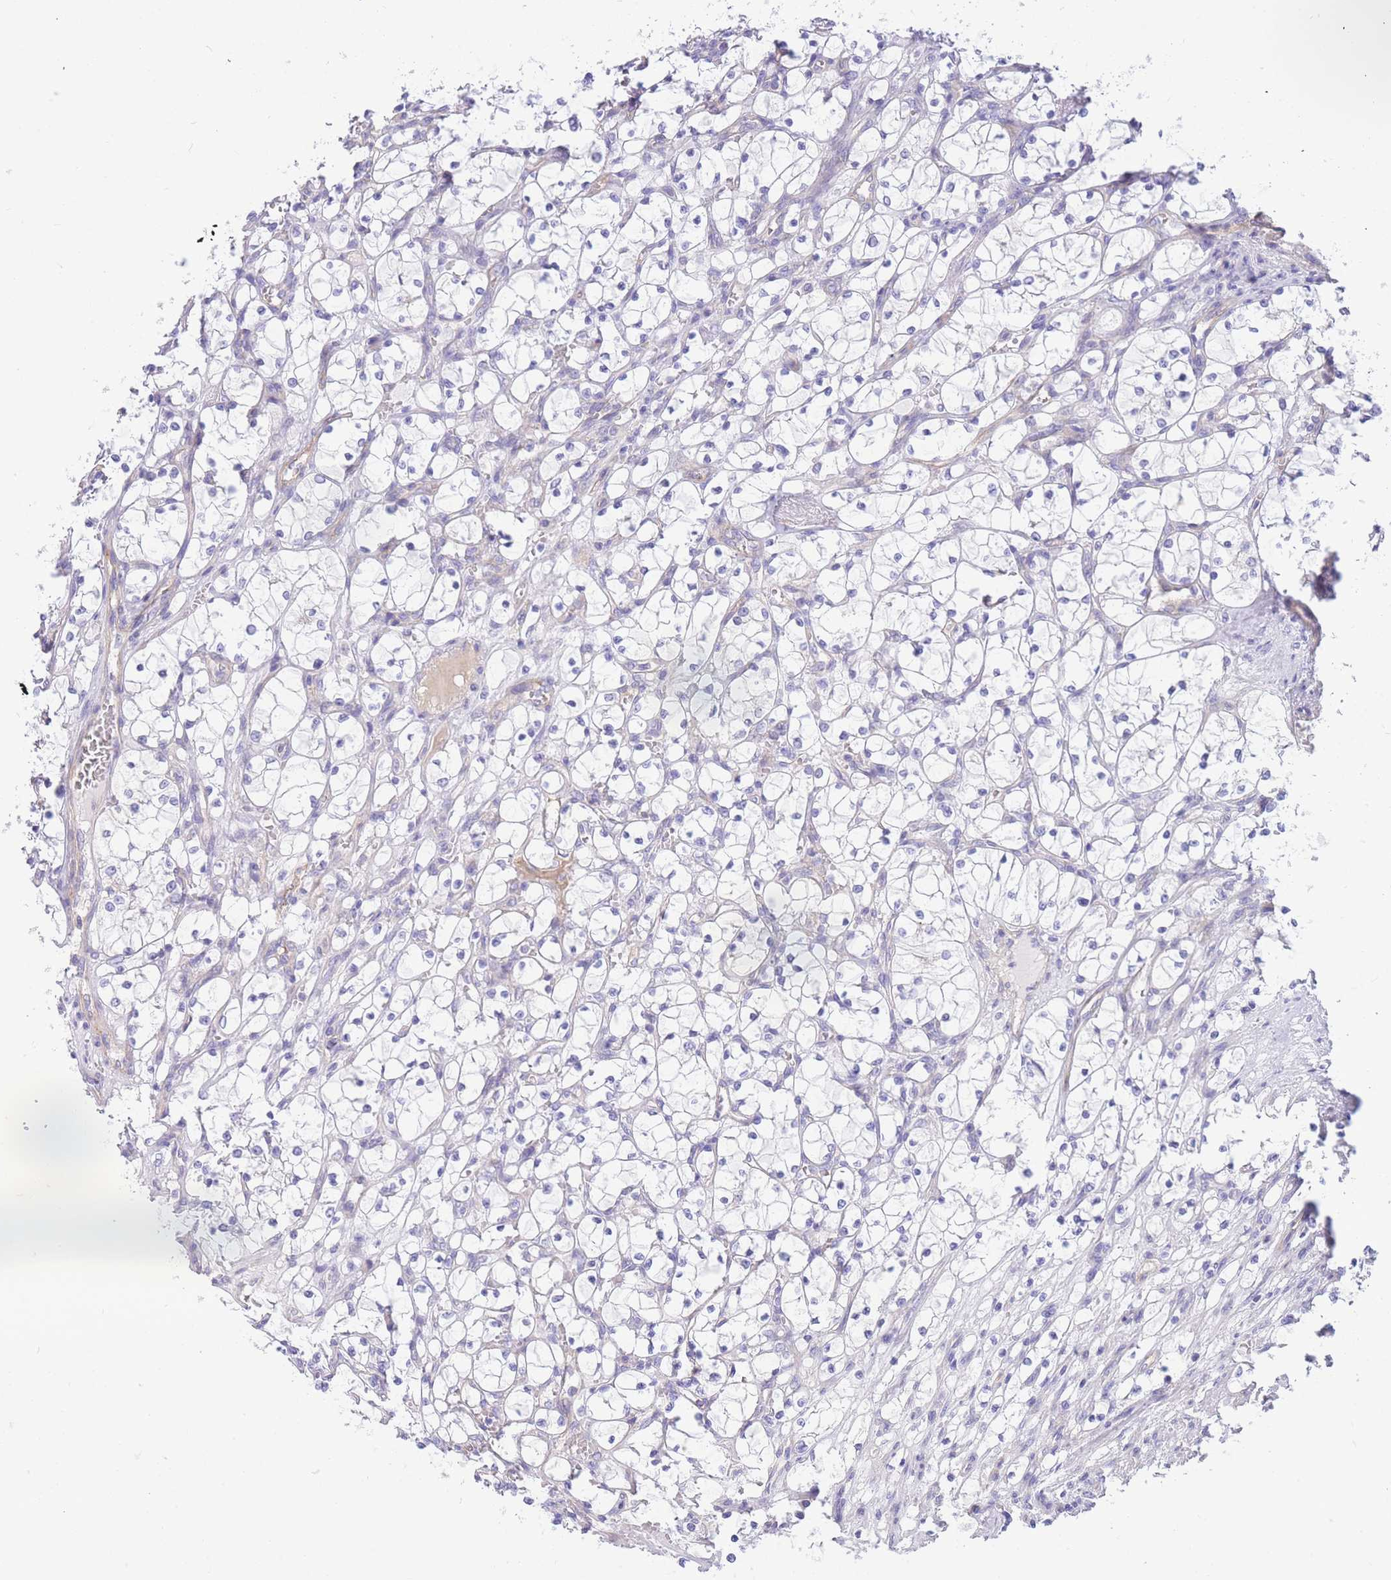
{"staining": {"intensity": "negative", "quantity": "none", "location": "none"}, "tissue": "renal cancer", "cell_type": "Tumor cells", "image_type": "cancer", "snomed": [{"axis": "morphology", "description": "Adenocarcinoma, NOS"}, {"axis": "topography", "description": "Kidney"}], "caption": "There is no significant positivity in tumor cells of adenocarcinoma (renal).", "gene": "SULT1A1", "patient": {"sex": "female", "age": 69}}